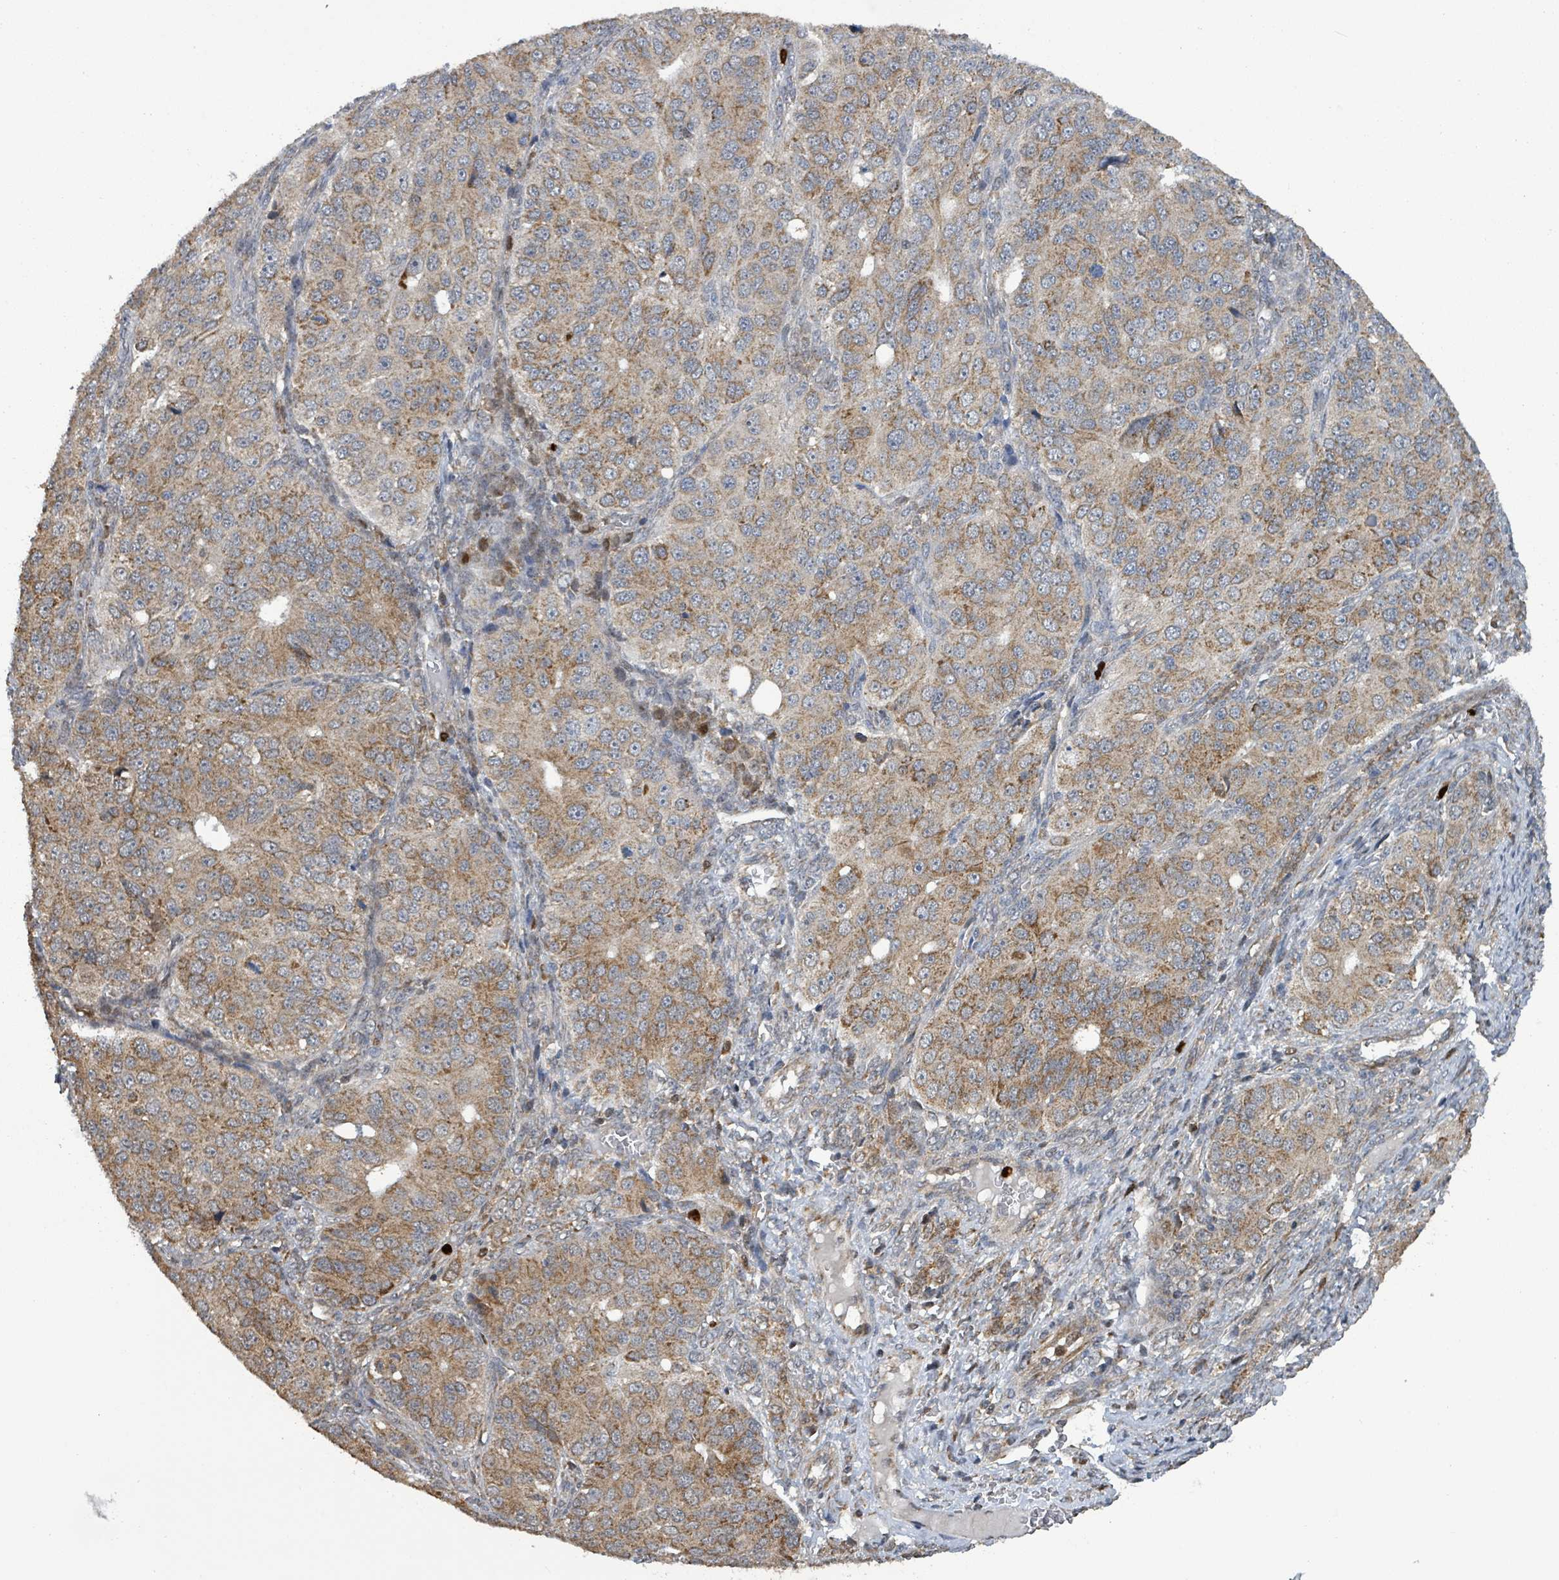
{"staining": {"intensity": "moderate", "quantity": ">75%", "location": "cytoplasmic/membranous"}, "tissue": "ovarian cancer", "cell_type": "Tumor cells", "image_type": "cancer", "snomed": [{"axis": "morphology", "description": "Carcinoma, endometroid"}, {"axis": "topography", "description": "Ovary"}], "caption": "An immunohistochemistry (IHC) micrograph of tumor tissue is shown. Protein staining in brown shows moderate cytoplasmic/membranous positivity in ovarian cancer within tumor cells. The staining was performed using DAB, with brown indicating positive protein expression. Nuclei are stained blue with hematoxylin.", "gene": "COQ6", "patient": {"sex": "female", "age": 51}}